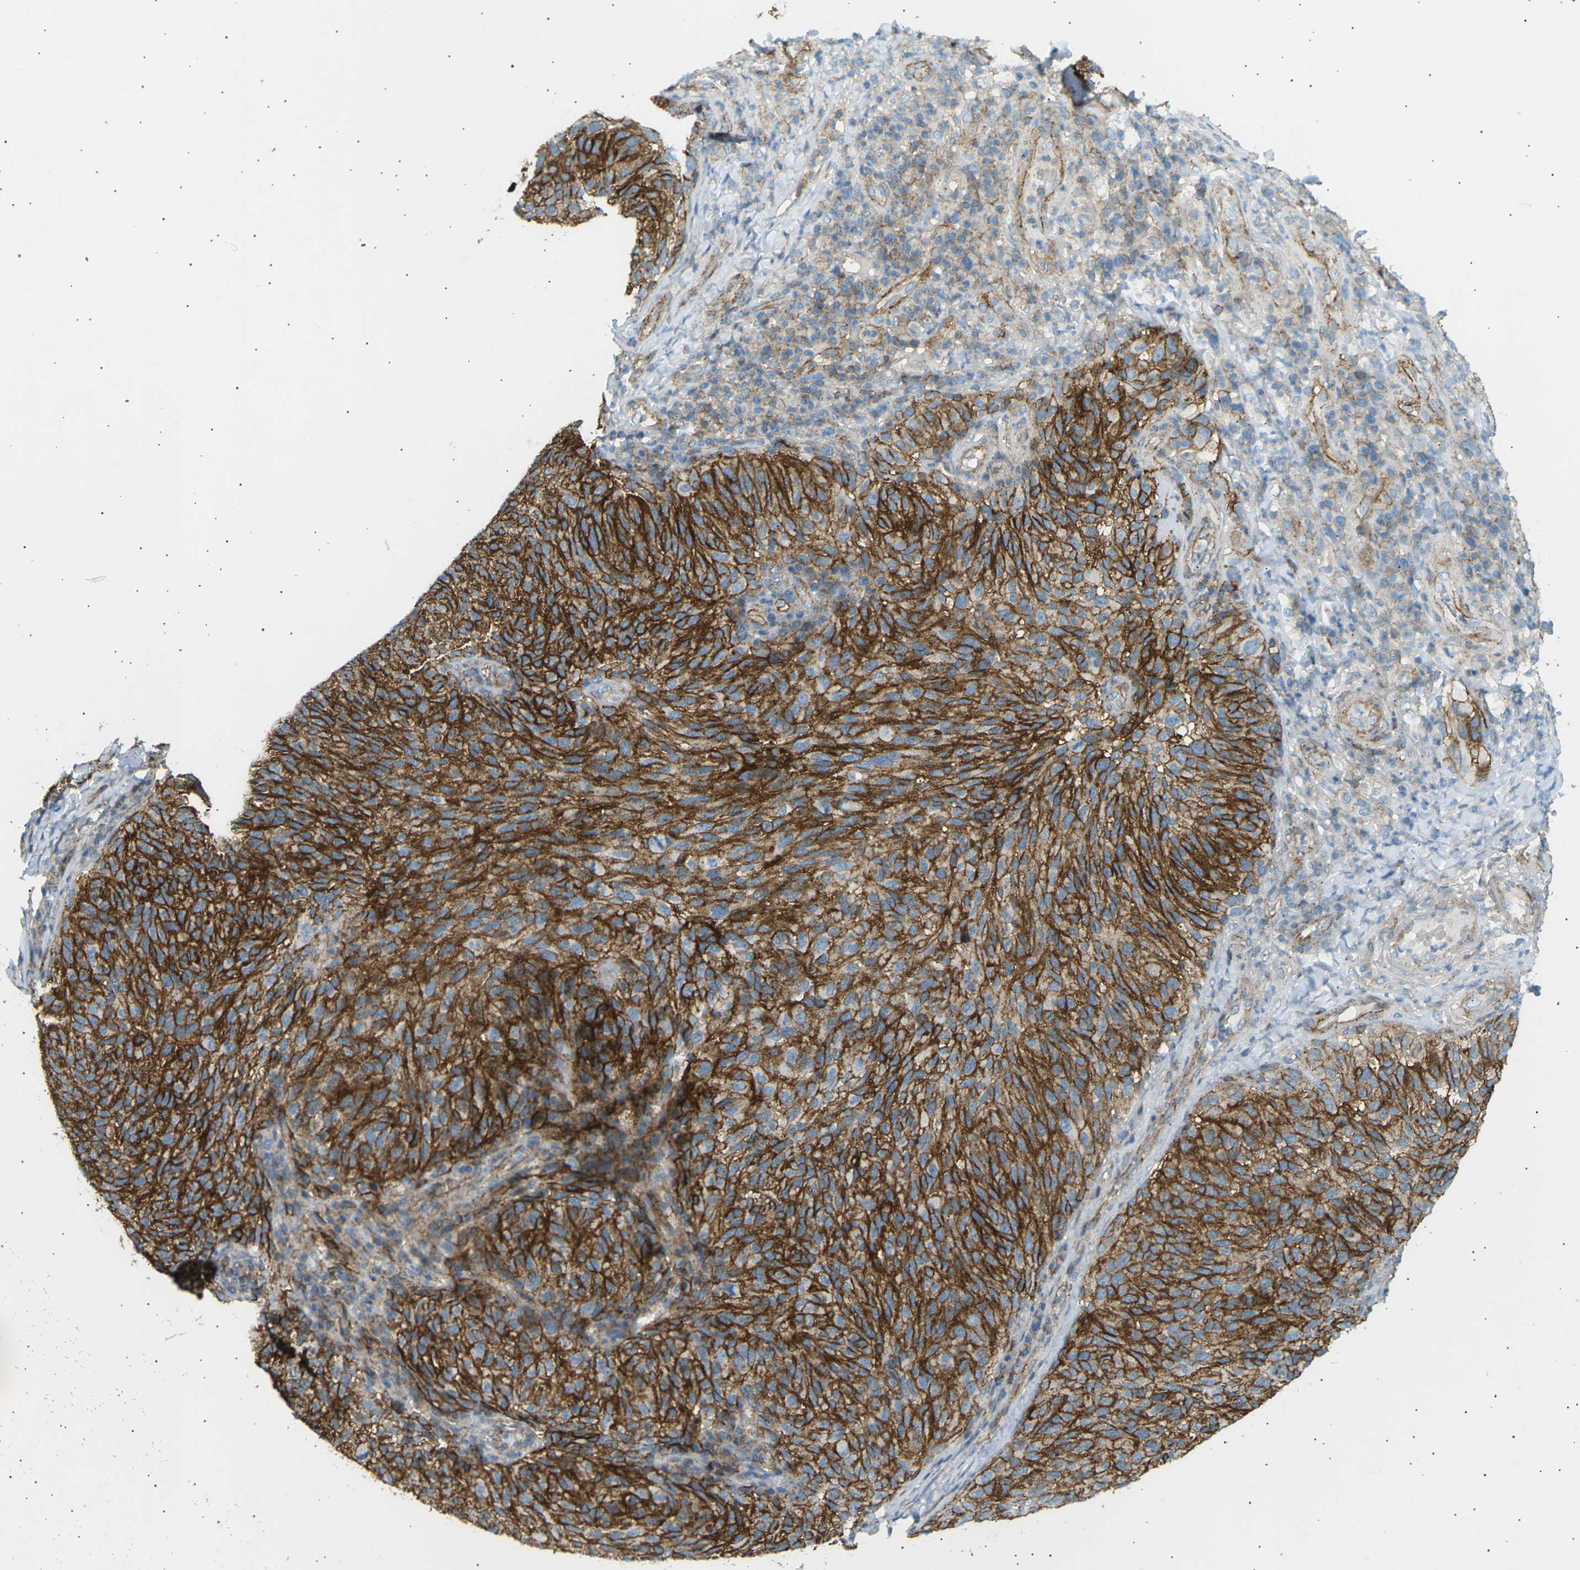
{"staining": {"intensity": "strong", "quantity": ">75%", "location": "cytoplasmic/membranous"}, "tissue": "melanoma", "cell_type": "Tumor cells", "image_type": "cancer", "snomed": [{"axis": "morphology", "description": "Malignant melanoma, NOS"}, {"axis": "topography", "description": "Skin"}], "caption": "Protein analysis of melanoma tissue displays strong cytoplasmic/membranous staining in approximately >75% of tumor cells.", "gene": "ATP2B4", "patient": {"sex": "female", "age": 73}}